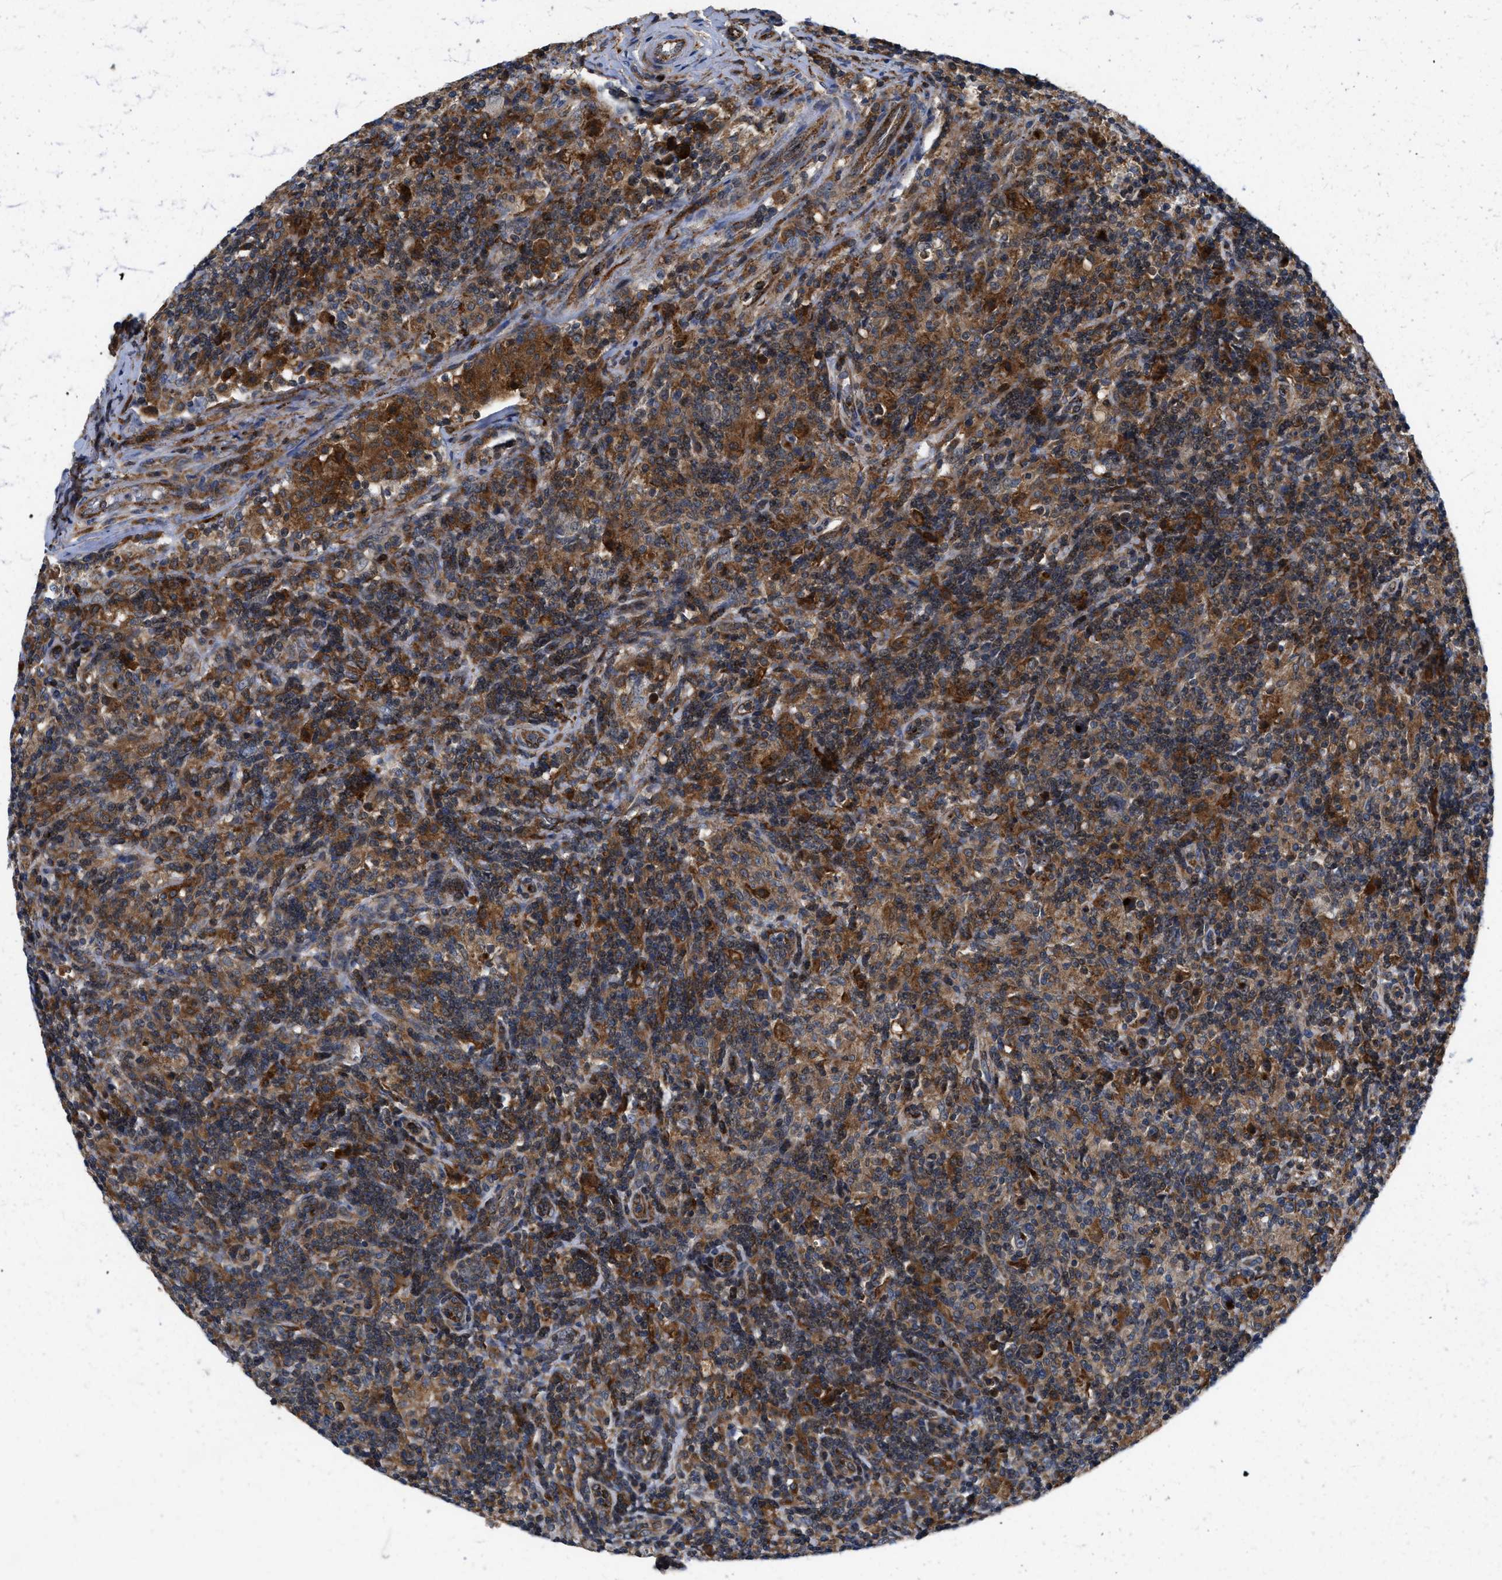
{"staining": {"intensity": "moderate", "quantity": ">75%", "location": "cytoplasmic/membranous"}, "tissue": "lymphoma", "cell_type": "Tumor cells", "image_type": "cancer", "snomed": [{"axis": "morphology", "description": "Hodgkin's disease, NOS"}, {"axis": "topography", "description": "Lymph node"}], "caption": "Immunohistochemical staining of Hodgkin's disease reveals medium levels of moderate cytoplasmic/membranous protein staining in approximately >75% of tumor cells. The protein is stained brown, and the nuclei are stained in blue (DAB (3,3'-diaminobenzidine) IHC with brightfield microscopy, high magnification).", "gene": "ENPP4", "patient": {"sex": "male", "age": 70}}